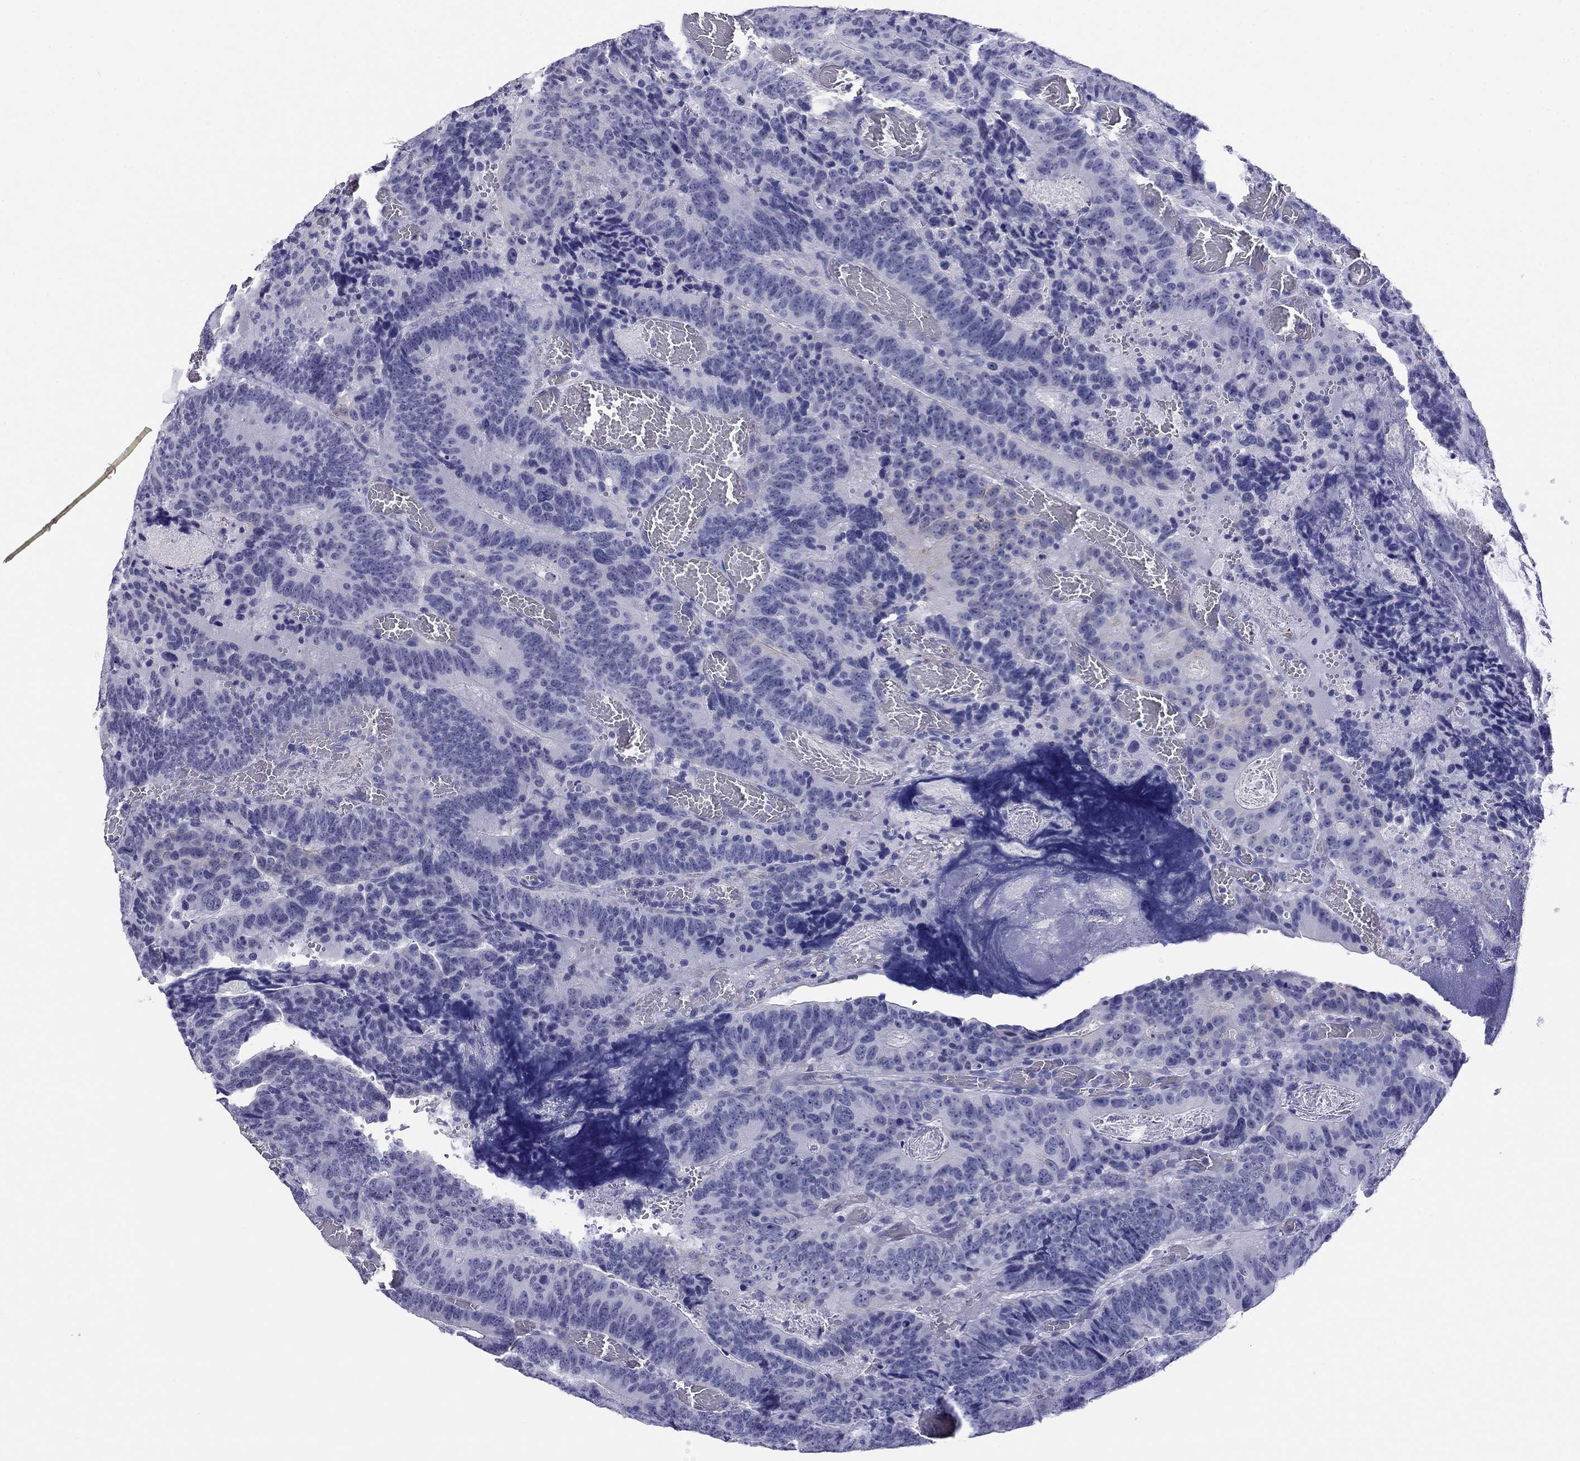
{"staining": {"intensity": "negative", "quantity": "none", "location": "none"}, "tissue": "colorectal cancer", "cell_type": "Tumor cells", "image_type": "cancer", "snomed": [{"axis": "morphology", "description": "Adenocarcinoma, NOS"}, {"axis": "topography", "description": "Colon"}], "caption": "Tumor cells show no significant expression in adenocarcinoma (colorectal).", "gene": "MYMX", "patient": {"sex": "female", "age": 82}}